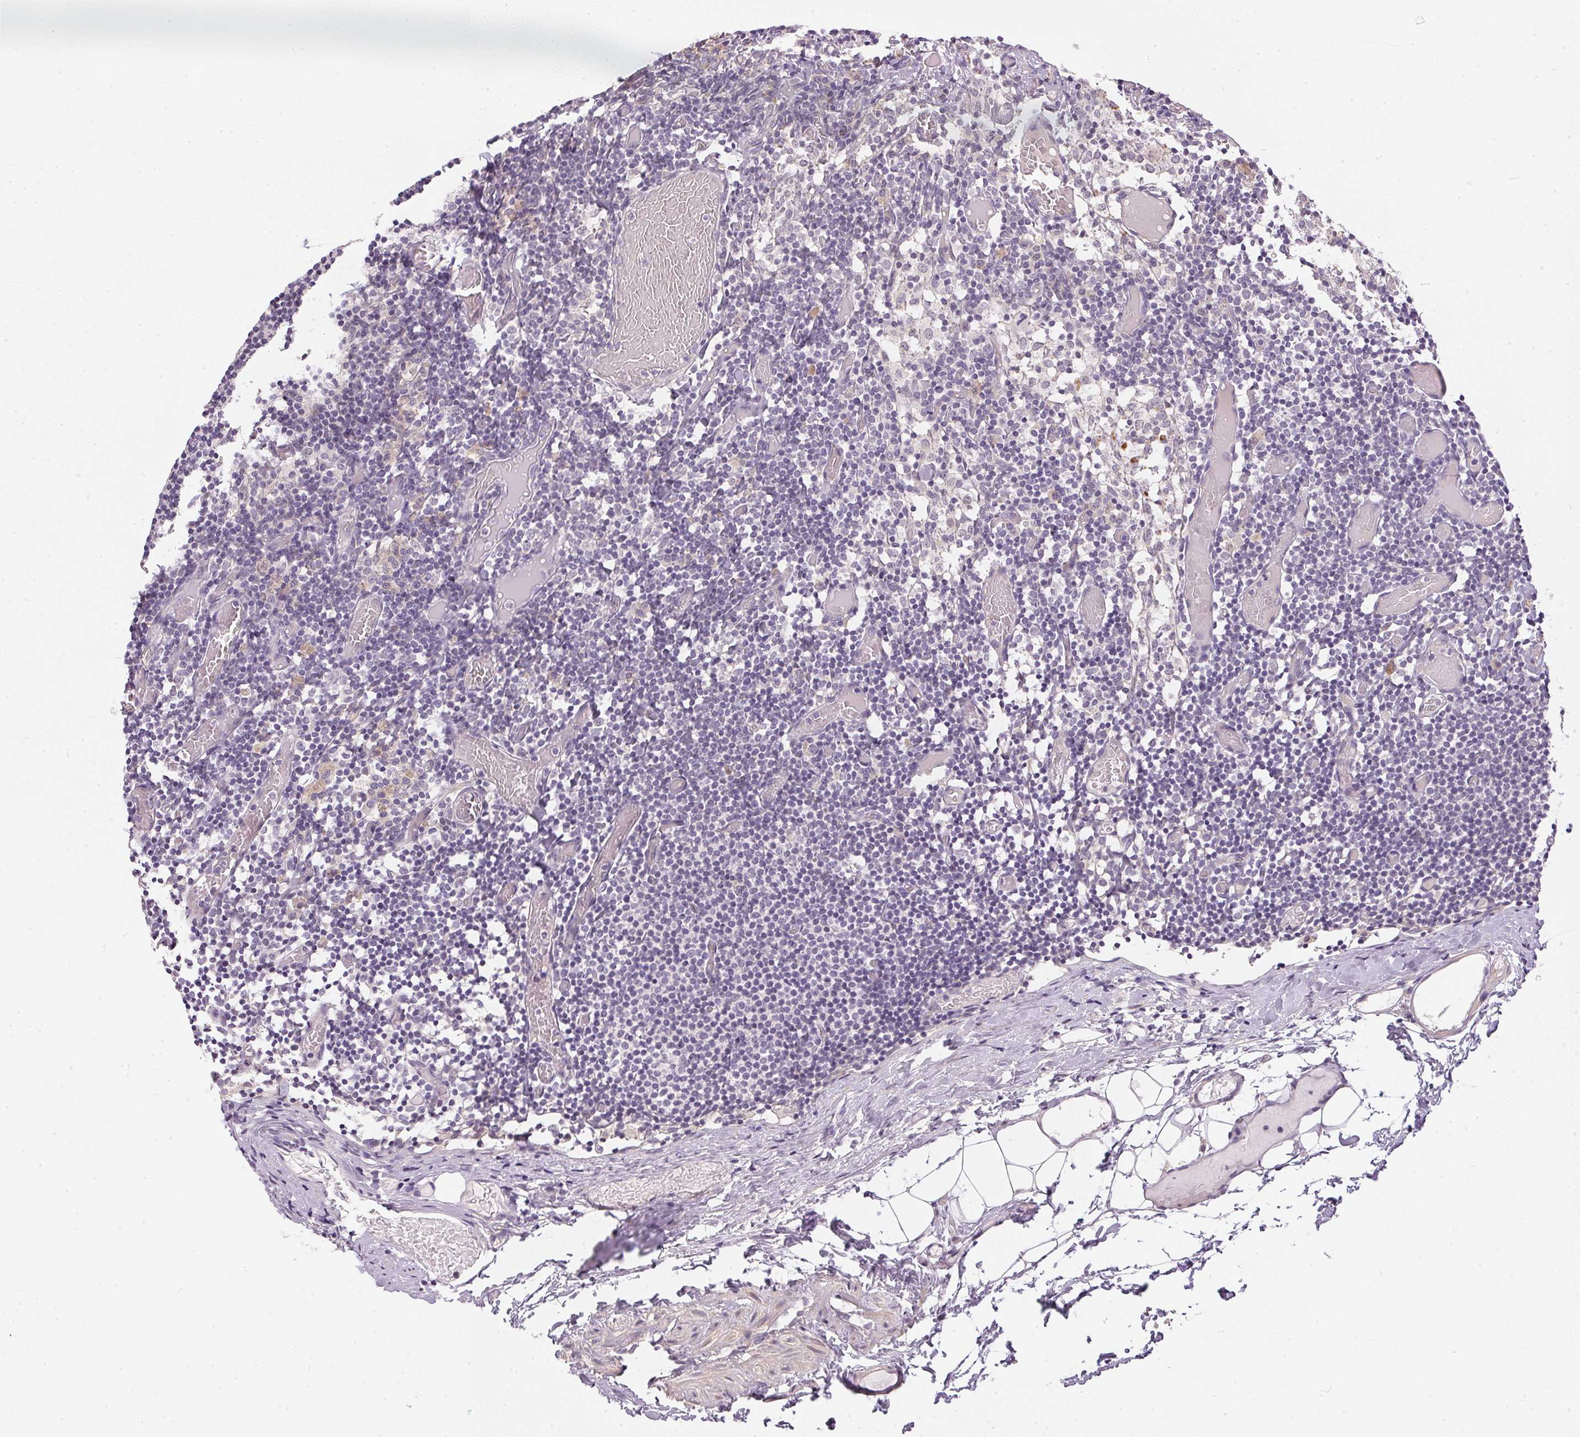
{"staining": {"intensity": "negative", "quantity": "none", "location": "none"}, "tissue": "lymph node", "cell_type": "Germinal center cells", "image_type": "normal", "snomed": [{"axis": "morphology", "description": "Normal tissue, NOS"}, {"axis": "topography", "description": "Lymph node"}], "caption": "Immunohistochemistry image of normal human lymph node stained for a protein (brown), which shows no expression in germinal center cells. (IHC, brightfield microscopy, high magnification).", "gene": "TTC23L", "patient": {"sex": "female", "age": 41}}